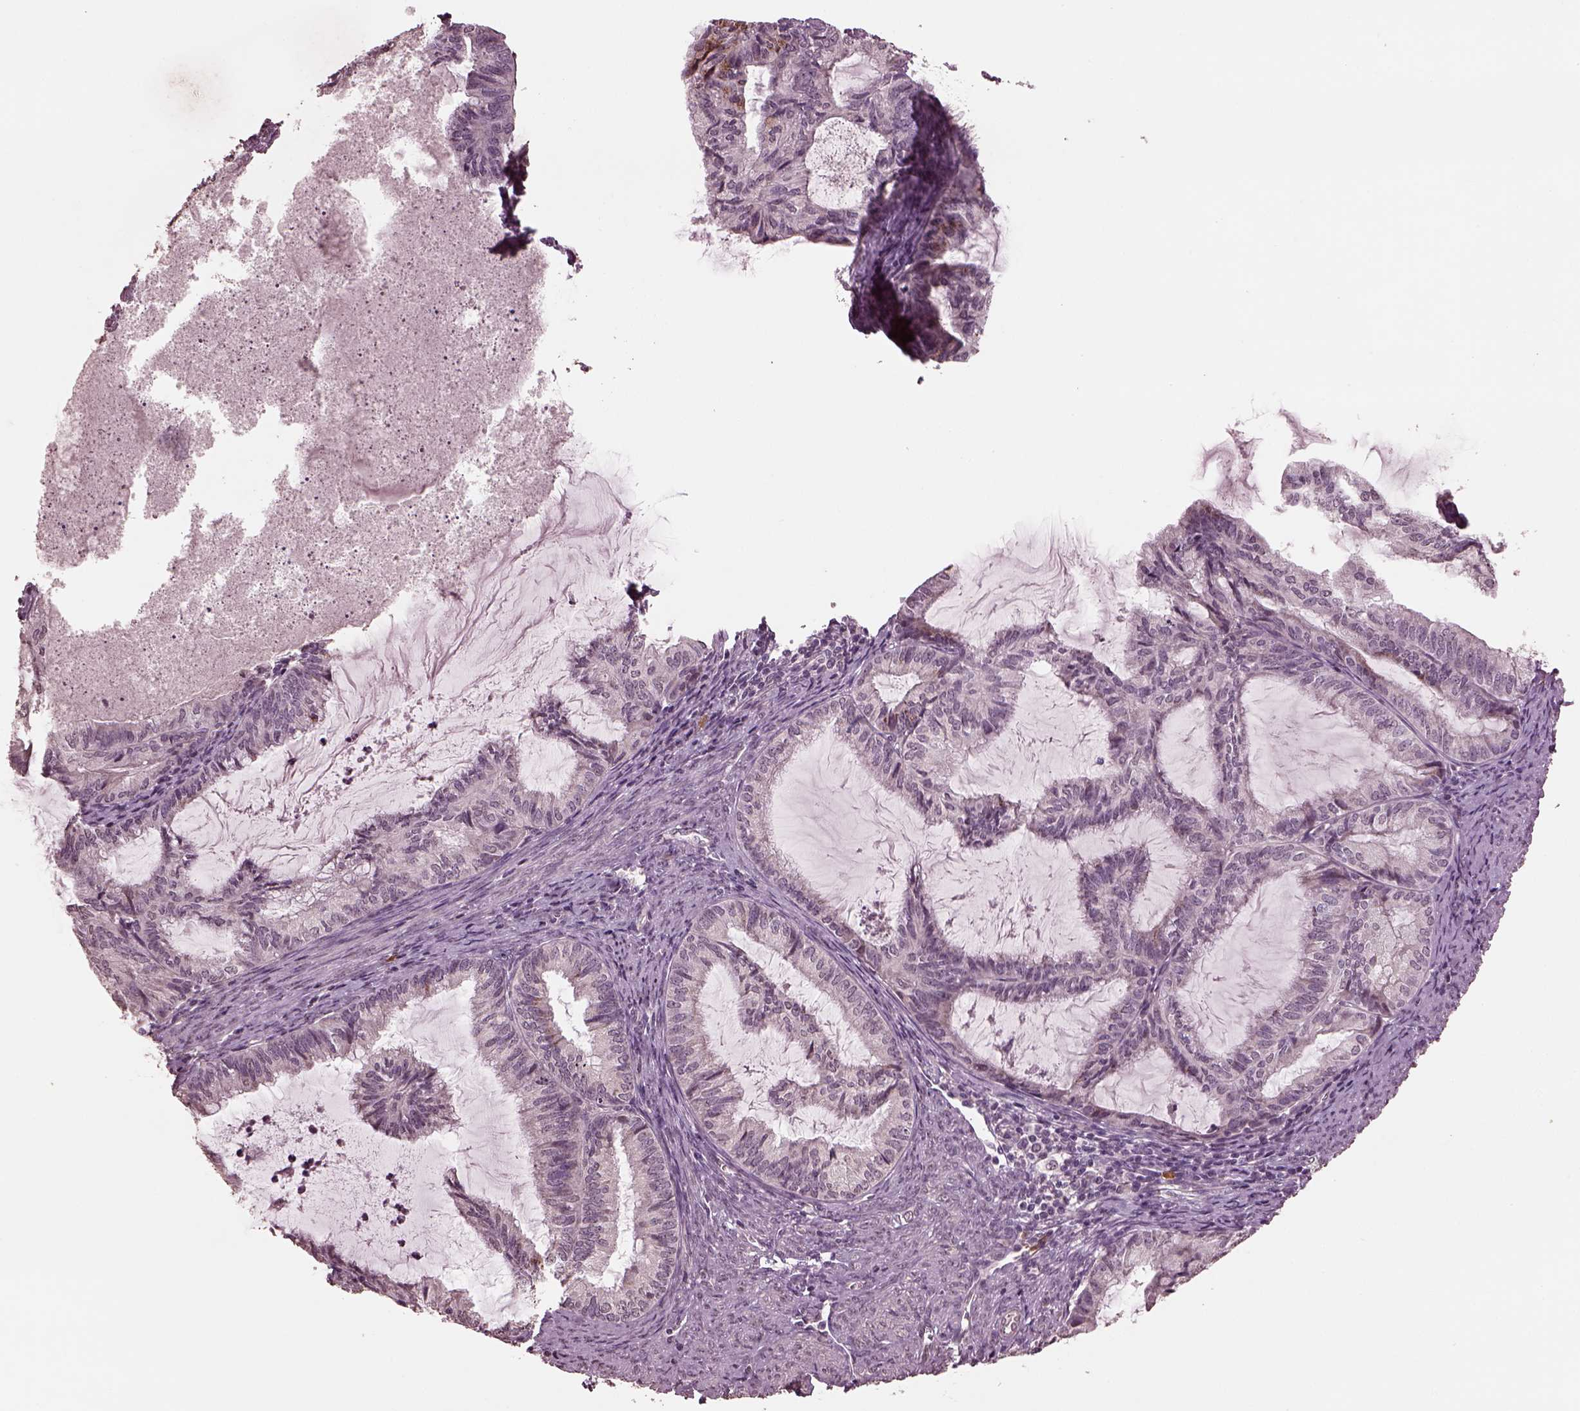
{"staining": {"intensity": "negative", "quantity": "none", "location": "none"}, "tissue": "endometrial cancer", "cell_type": "Tumor cells", "image_type": "cancer", "snomed": [{"axis": "morphology", "description": "Adenocarcinoma, NOS"}, {"axis": "topography", "description": "Endometrium"}], "caption": "Tumor cells are negative for protein expression in human endometrial adenocarcinoma. (DAB (3,3'-diaminobenzidine) IHC, high magnification).", "gene": "IL18RAP", "patient": {"sex": "female", "age": 86}}